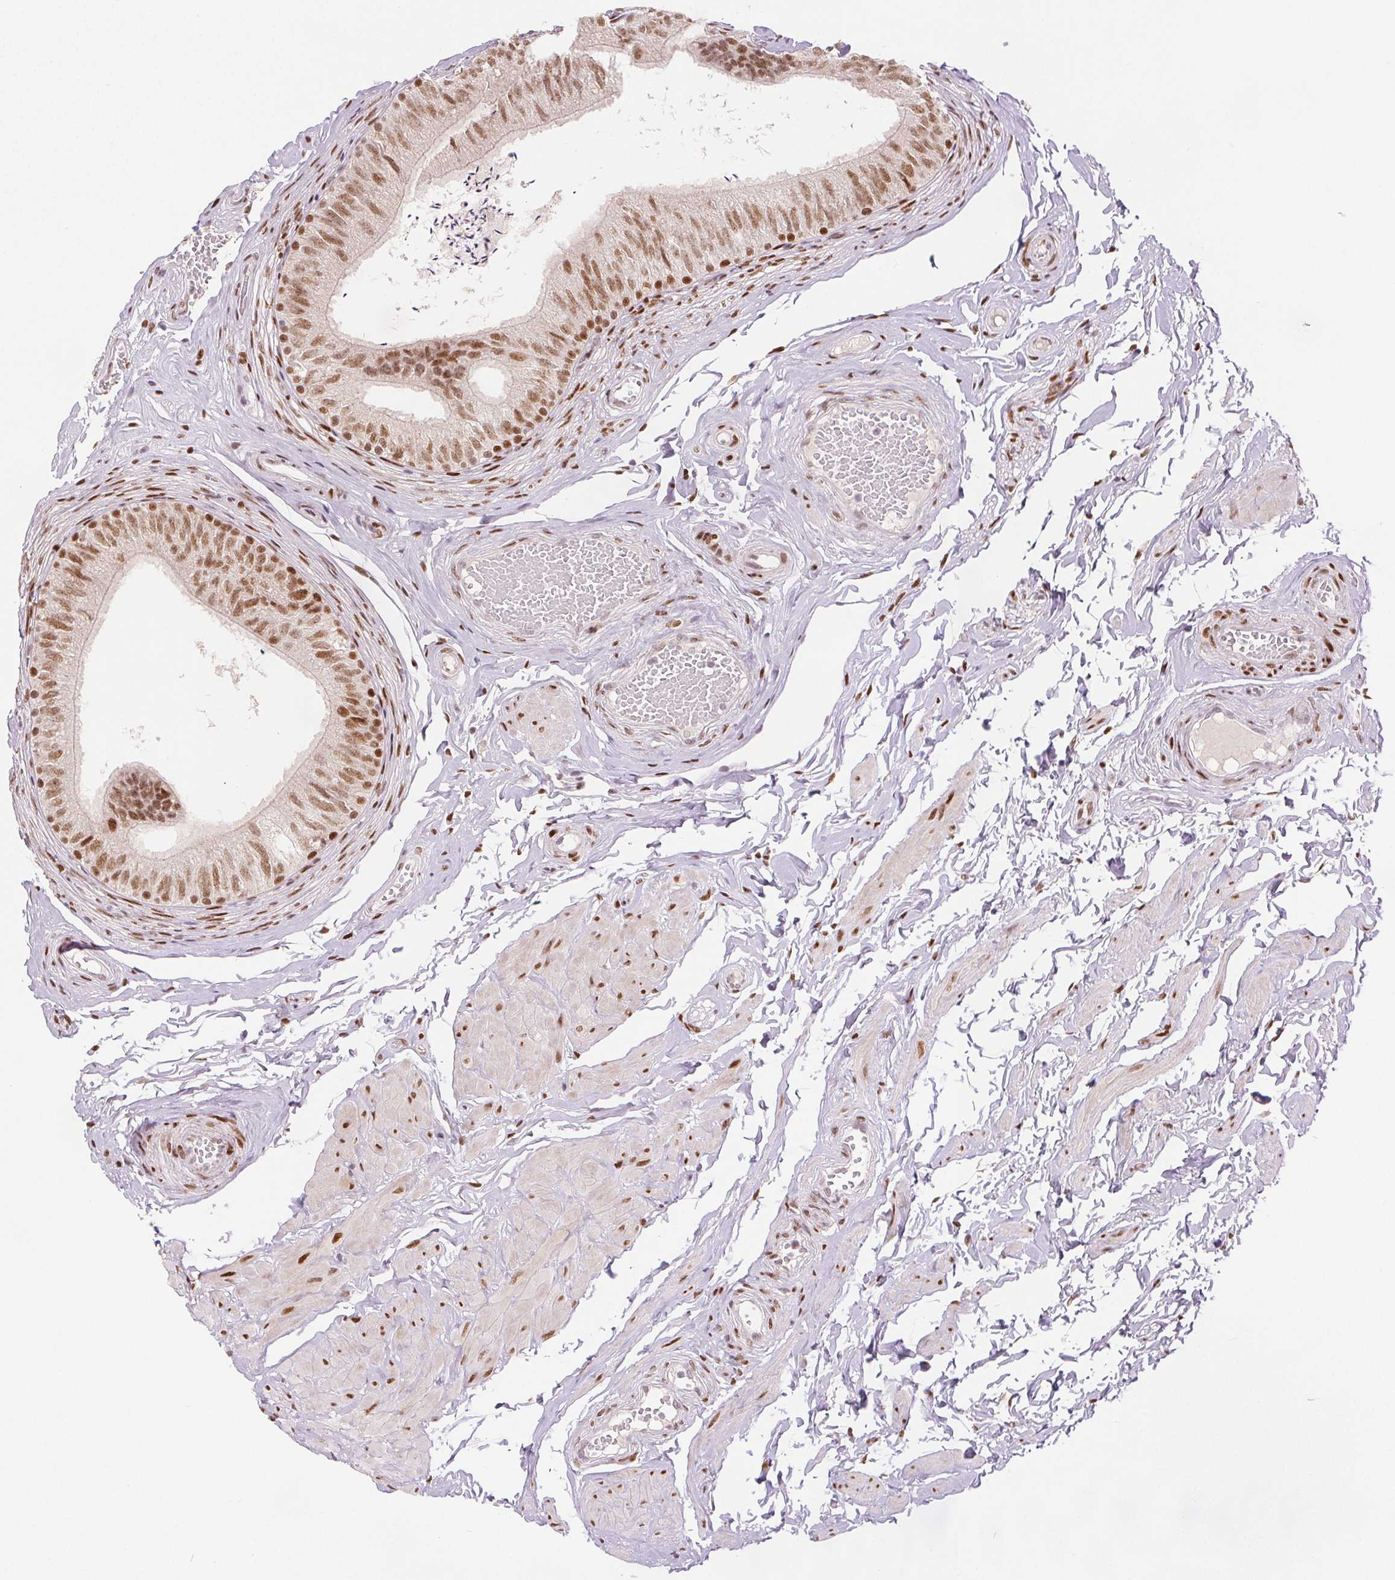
{"staining": {"intensity": "moderate", "quantity": ">75%", "location": "nuclear"}, "tissue": "epididymis", "cell_type": "Glandular cells", "image_type": "normal", "snomed": [{"axis": "morphology", "description": "Normal tissue, NOS"}, {"axis": "topography", "description": "Epididymis, spermatic cord, NOS"}, {"axis": "topography", "description": "Epididymis"}, {"axis": "topography", "description": "Peripheral nerve tissue"}], "caption": "IHC (DAB) staining of normal human epididymis demonstrates moderate nuclear protein positivity in about >75% of glandular cells. The protein is shown in brown color, while the nuclei are stained blue.", "gene": "ZNF703", "patient": {"sex": "male", "age": 29}}